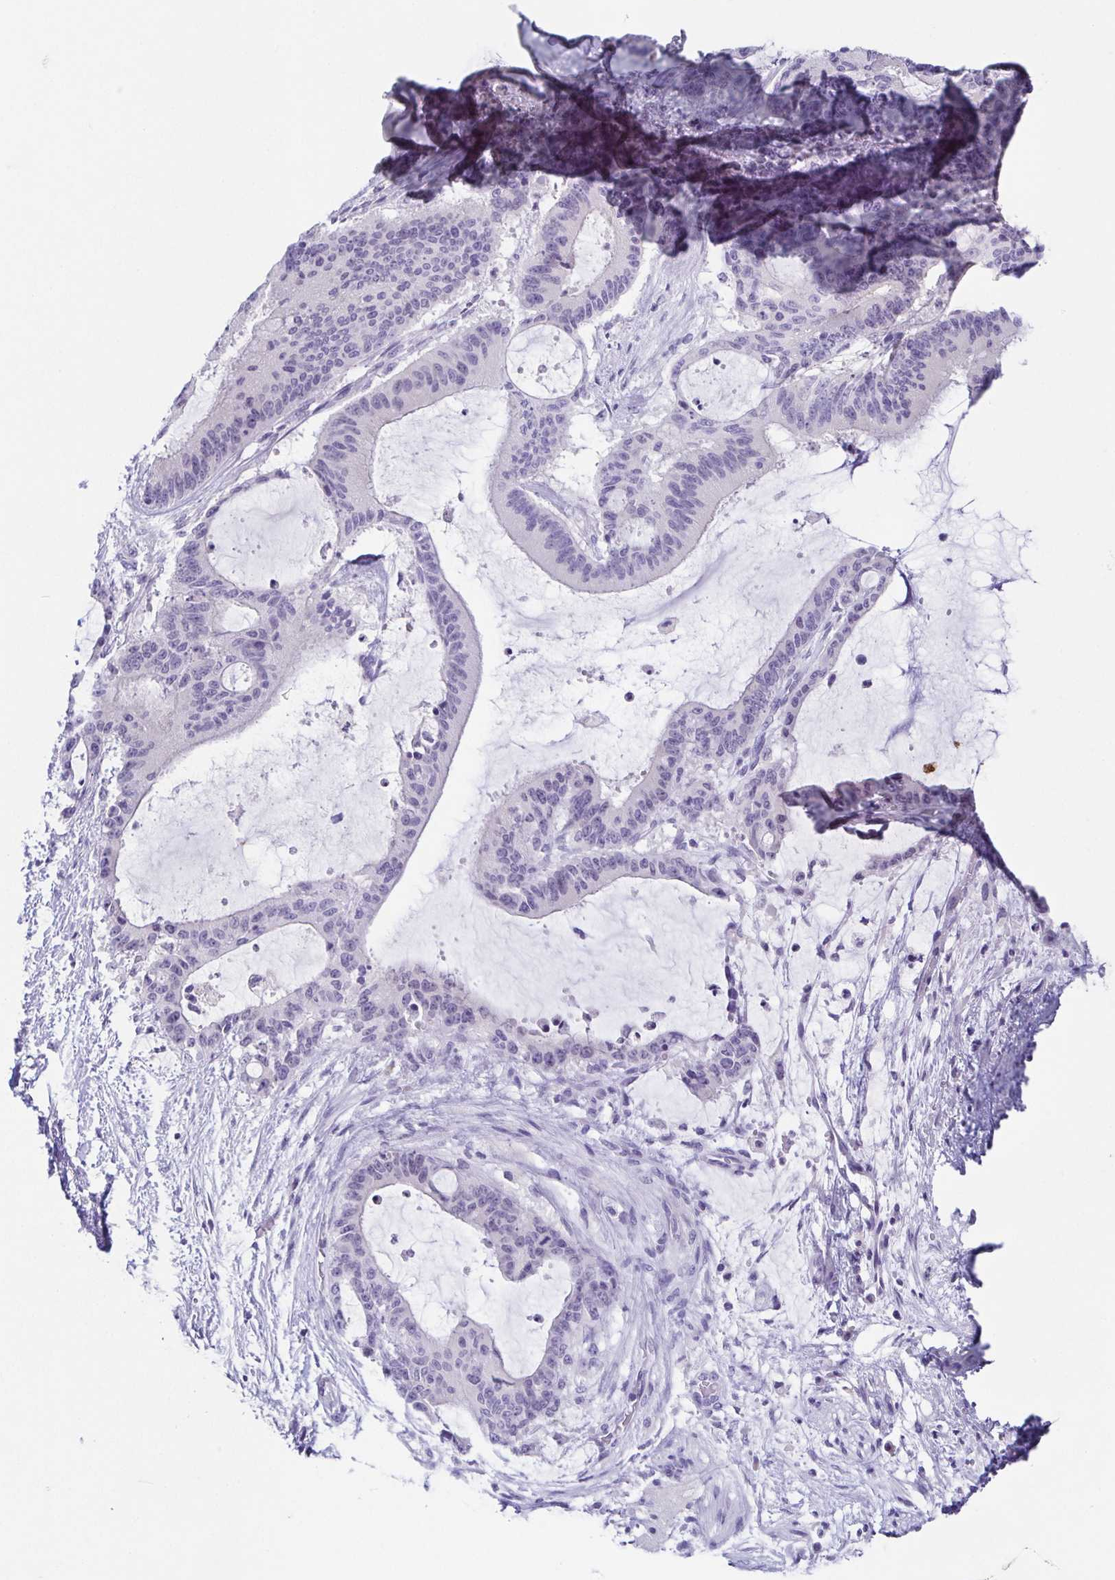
{"staining": {"intensity": "negative", "quantity": "none", "location": "none"}, "tissue": "liver cancer", "cell_type": "Tumor cells", "image_type": "cancer", "snomed": [{"axis": "morphology", "description": "Normal tissue, NOS"}, {"axis": "morphology", "description": "Cholangiocarcinoma"}, {"axis": "topography", "description": "Liver"}, {"axis": "topography", "description": "Peripheral nerve tissue"}], "caption": "This is an IHC image of liver cancer (cholangiocarcinoma). There is no staining in tumor cells.", "gene": "TP73", "patient": {"sex": "female", "age": 73}}